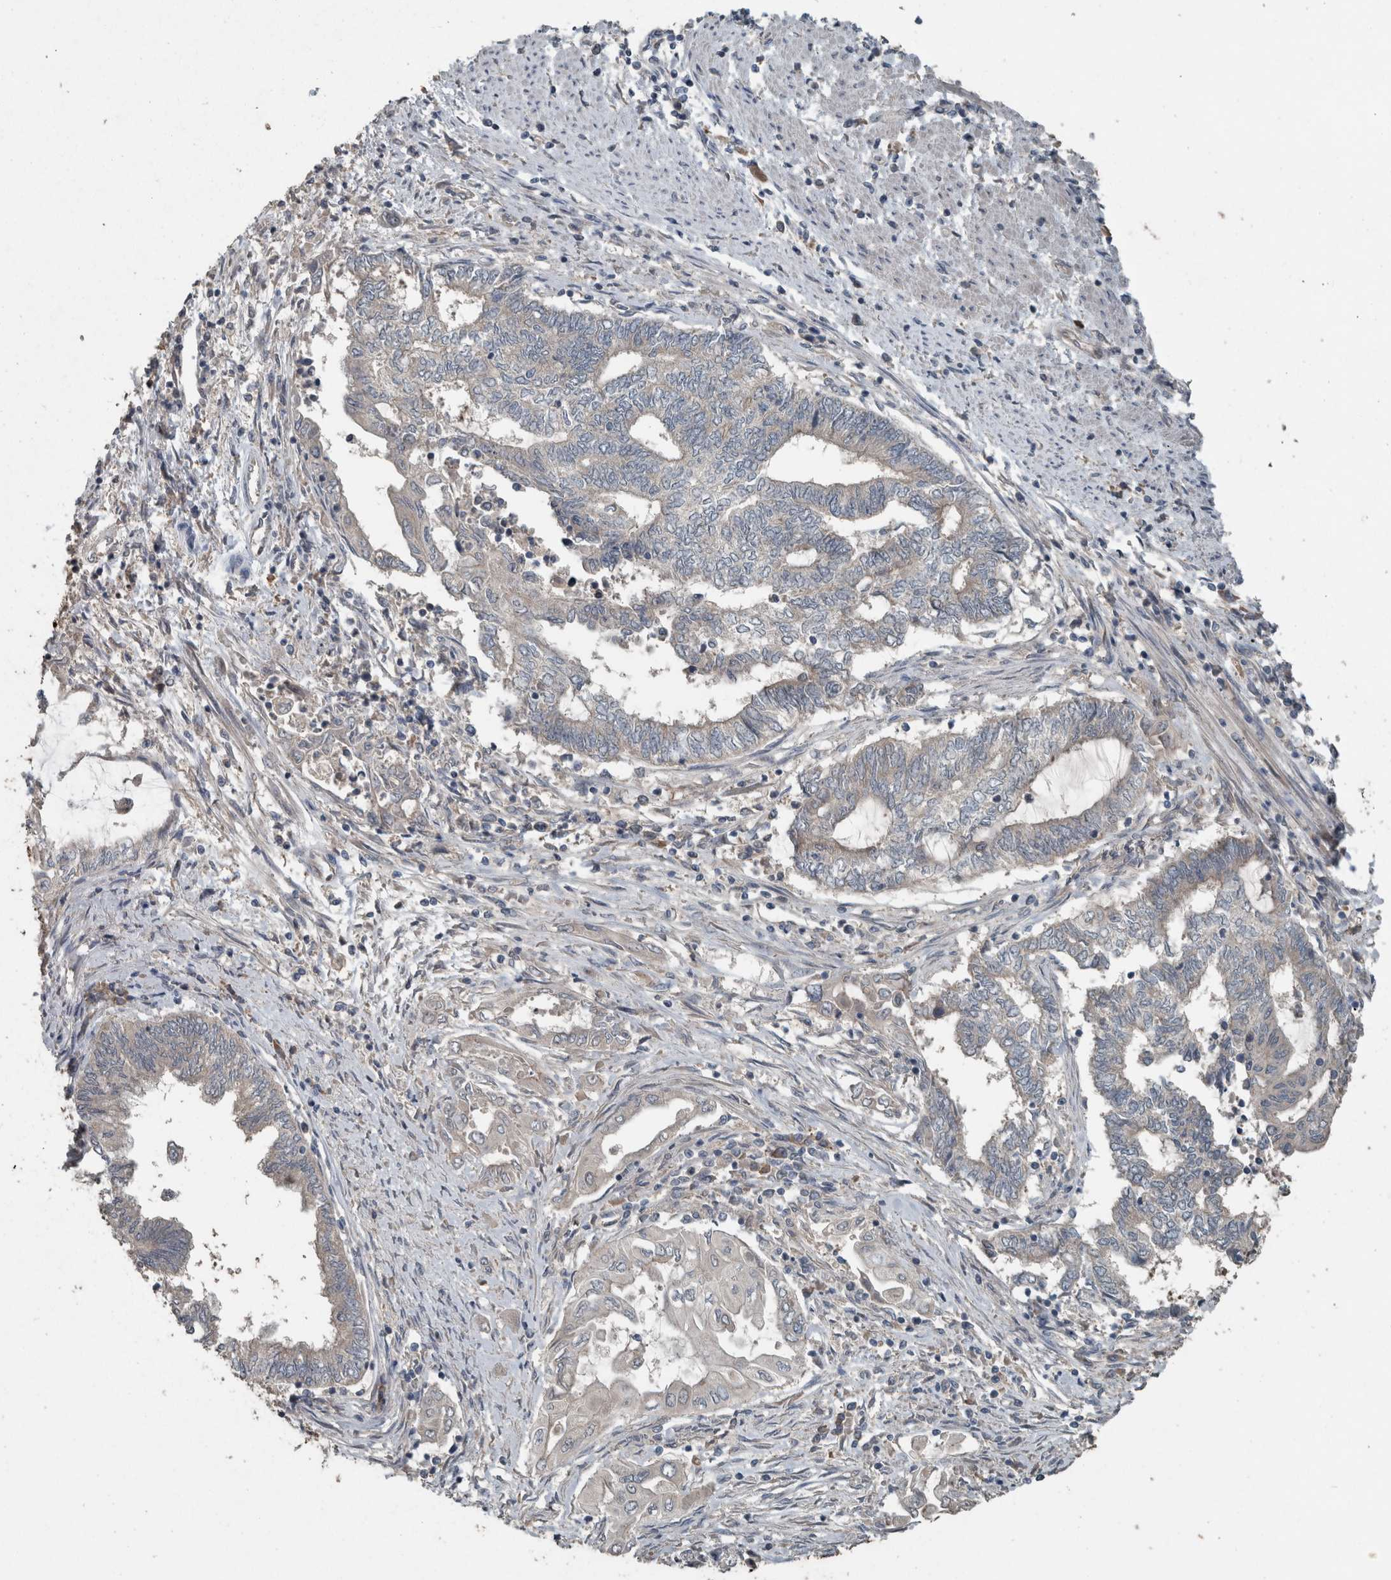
{"staining": {"intensity": "negative", "quantity": "none", "location": "none"}, "tissue": "endometrial cancer", "cell_type": "Tumor cells", "image_type": "cancer", "snomed": [{"axis": "morphology", "description": "Adenocarcinoma, NOS"}, {"axis": "topography", "description": "Uterus"}, {"axis": "topography", "description": "Endometrium"}], "caption": "The histopathology image displays no staining of tumor cells in endometrial cancer (adenocarcinoma).", "gene": "KNTC1", "patient": {"sex": "female", "age": 70}}